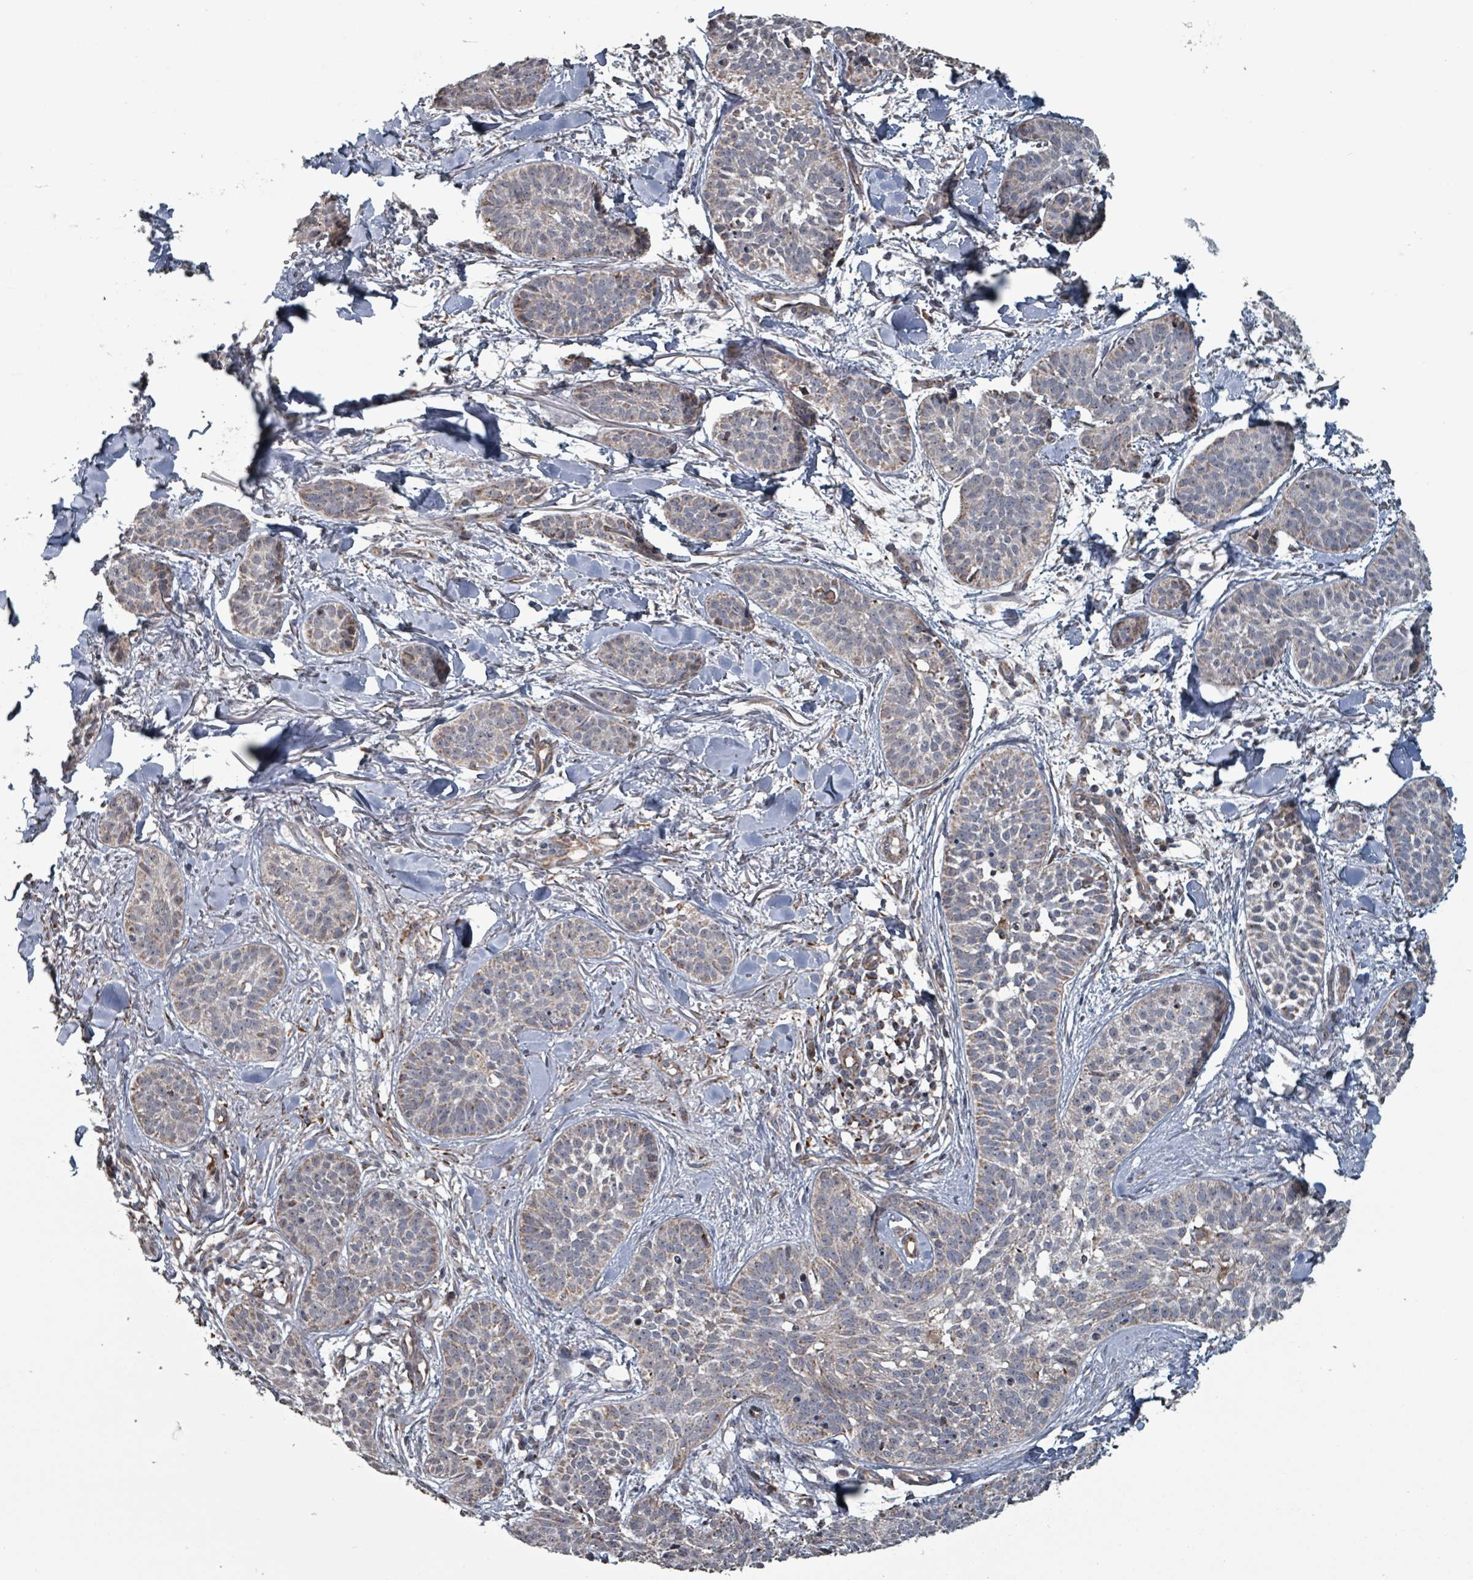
{"staining": {"intensity": "weak", "quantity": "25%-75%", "location": "cytoplasmic/membranous"}, "tissue": "skin cancer", "cell_type": "Tumor cells", "image_type": "cancer", "snomed": [{"axis": "morphology", "description": "Basal cell carcinoma"}, {"axis": "topography", "description": "Skin"}], "caption": "This photomicrograph displays skin cancer stained with IHC to label a protein in brown. The cytoplasmic/membranous of tumor cells show weak positivity for the protein. Nuclei are counter-stained blue.", "gene": "MRPL4", "patient": {"sex": "male", "age": 52}}